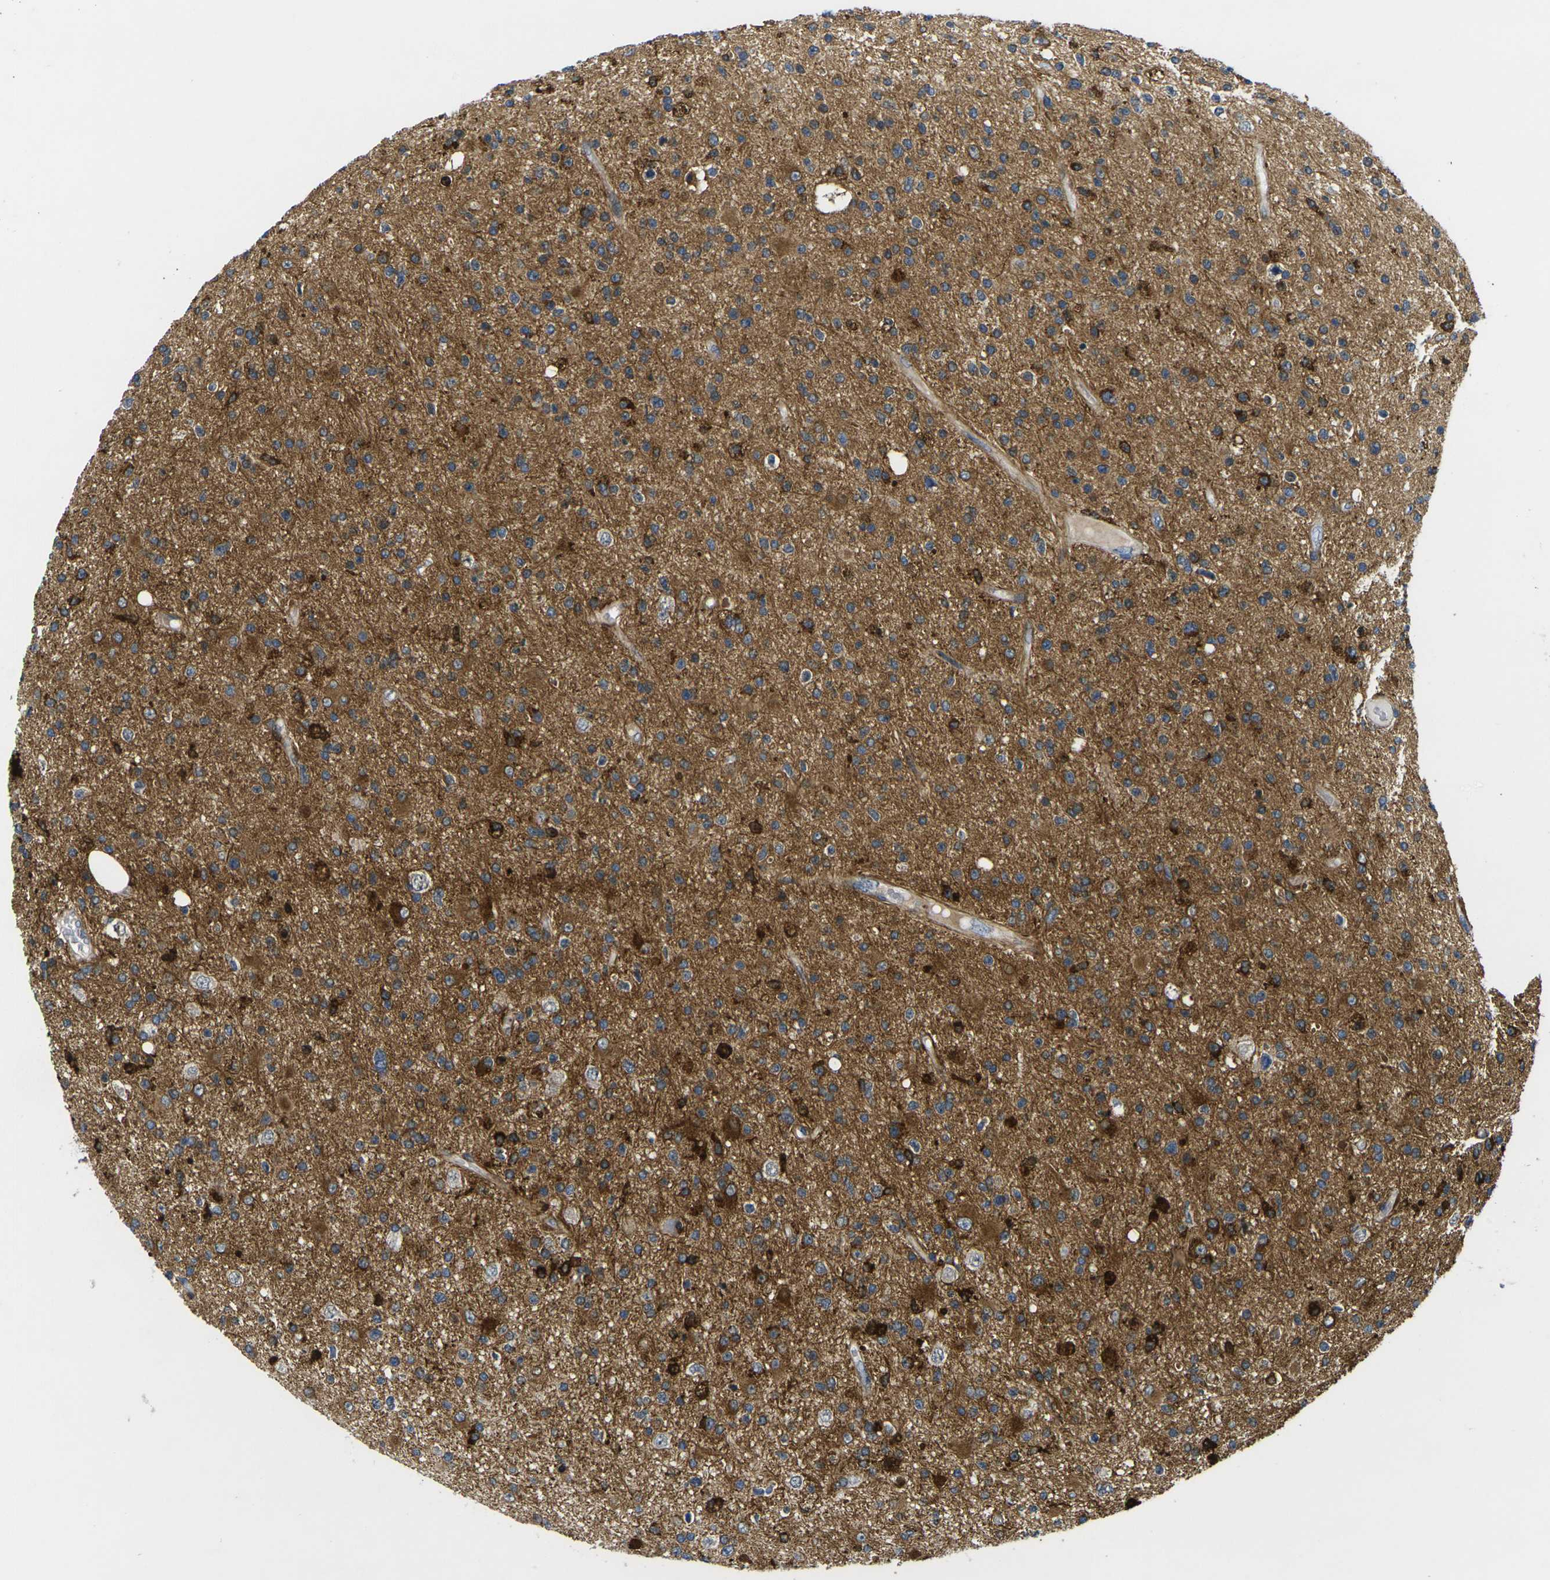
{"staining": {"intensity": "strong", "quantity": "25%-75%", "location": "cytoplasmic/membranous"}, "tissue": "glioma", "cell_type": "Tumor cells", "image_type": "cancer", "snomed": [{"axis": "morphology", "description": "Glioma, malignant, High grade"}, {"axis": "topography", "description": "Brain"}], "caption": "This is a micrograph of immunohistochemistry staining of glioma, which shows strong staining in the cytoplasmic/membranous of tumor cells.", "gene": "ROBO2", "patient": {"sex": "male", "age": 33}}